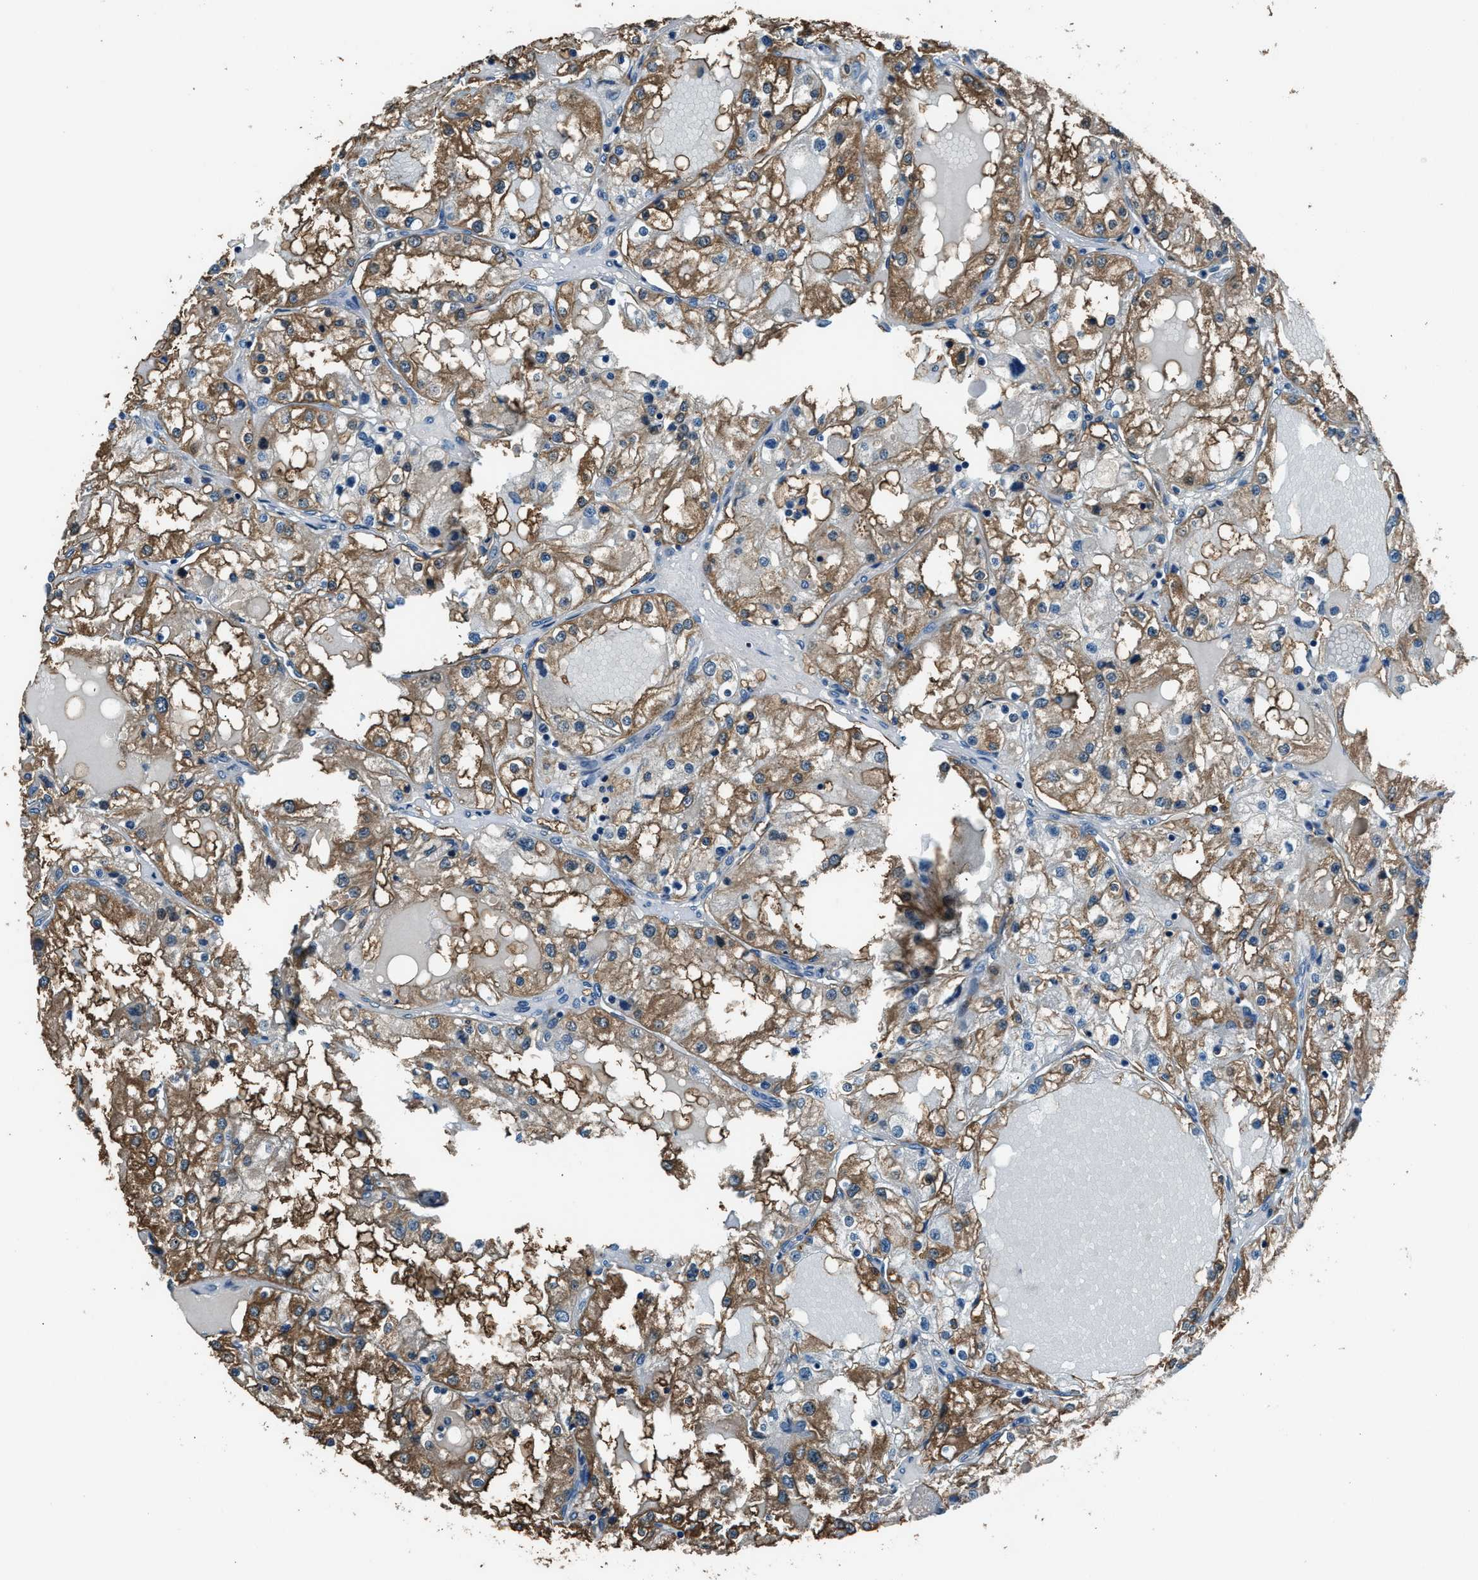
{"staining": {"intensity": "moderate", "quantity": ">75%", "location": "cytoplasmic/membranous"}, "tissue": "renal cancer", "cell_type": "Tumor cells", "image_type": "cancer", "snomed": [{"axis": "morphology", "description": "Adenocarcinoma, NOS"}, {"axis": "topography", "description": "Kidney"}], "caption": "Brown immunohistochemical staining in human renal cancer demonstrates moderate cytoplasmic/membranous staining in about >75% of tumor cells.", "gene": "ARFGAP2", "patient": {"sex": "male", "age": 68}}